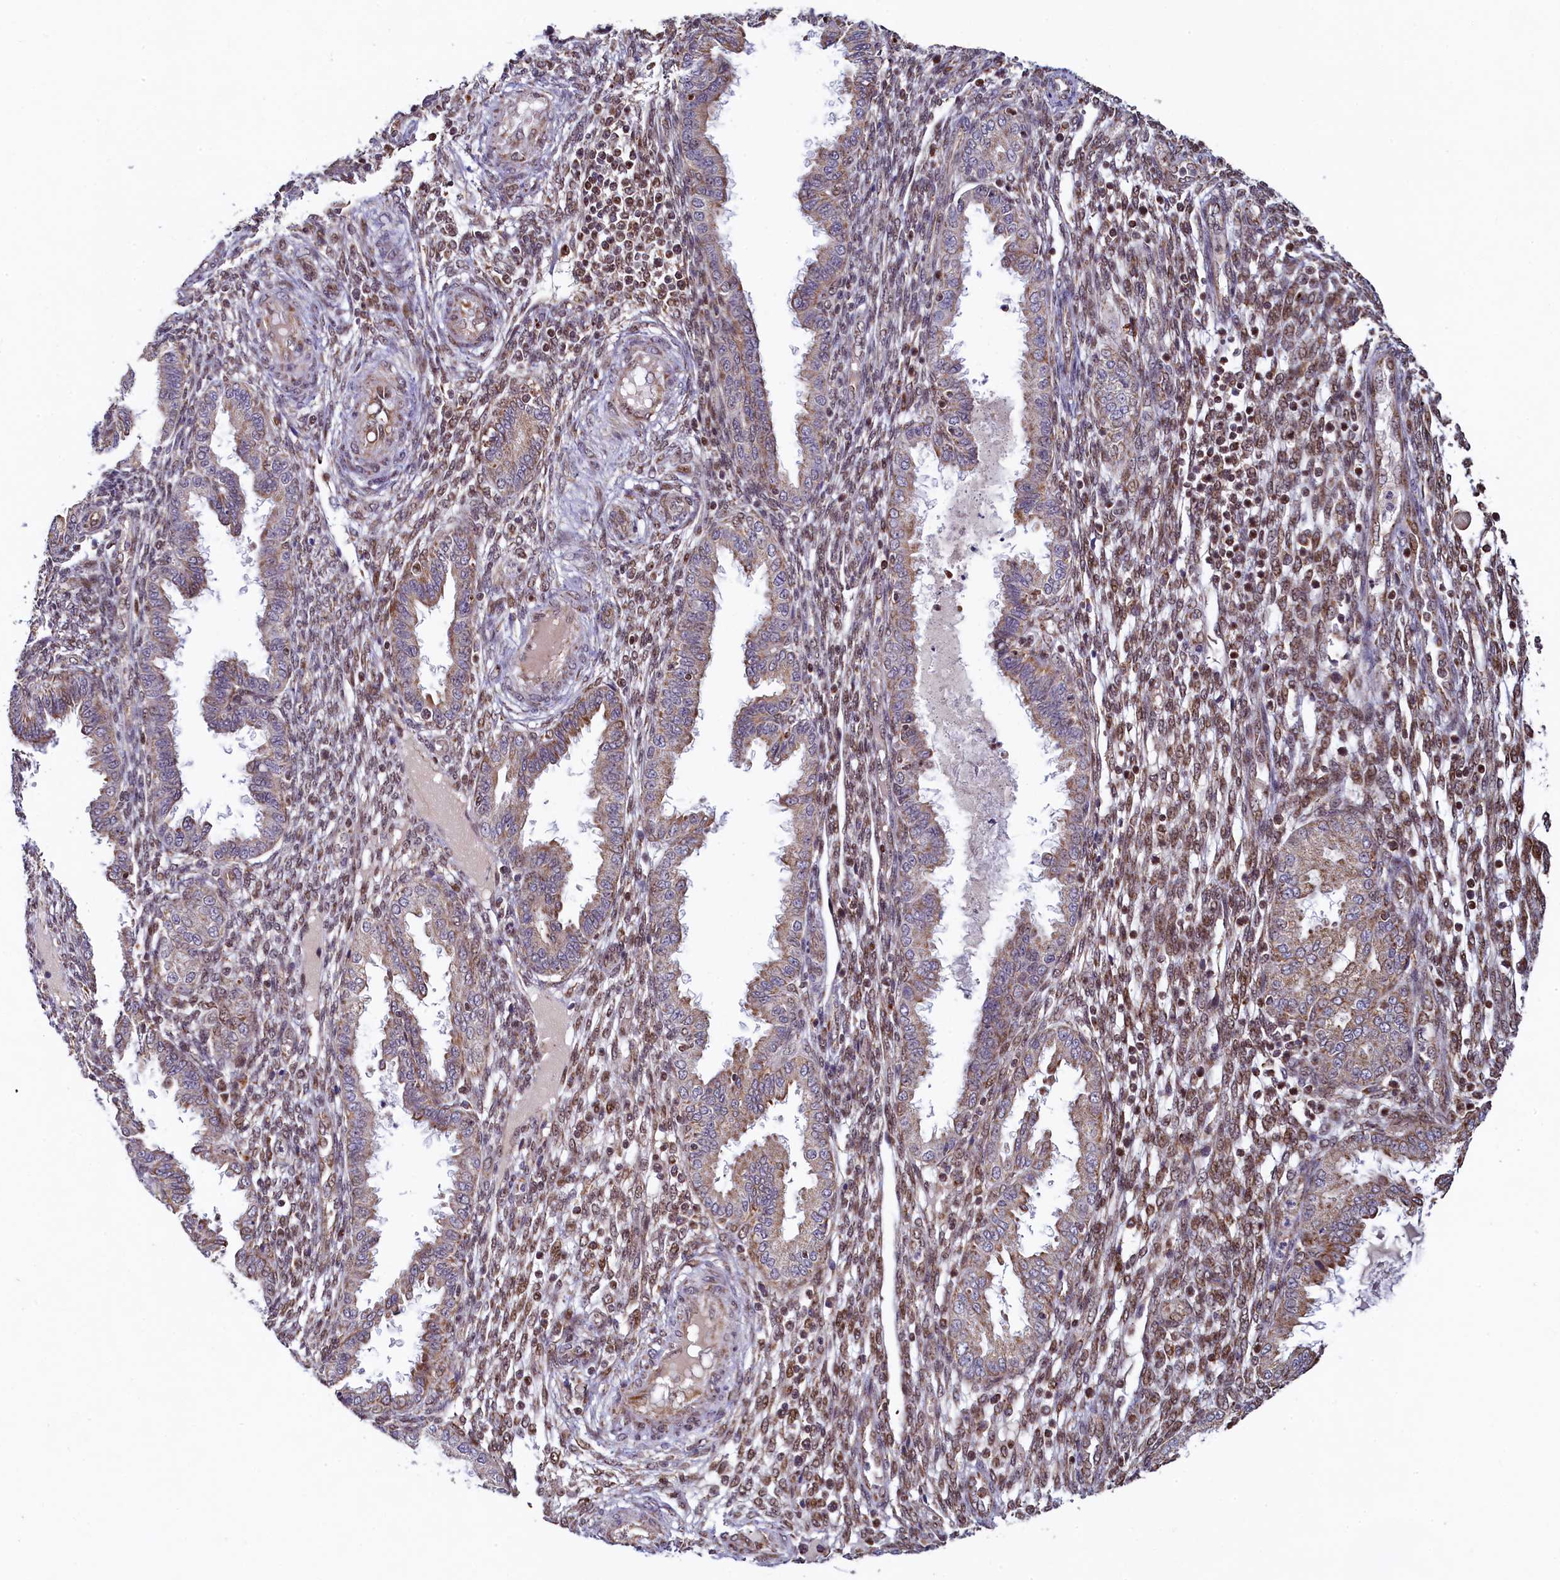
{"staining": {"intensity": "moderate", "quantity": "25%-75%", "location": "cytoplasmic/membranous,nuclear"}, "tissue": "endometrium", "cell_type": "Cells in endometrial stroma", "image_type": "normal", "snomed": [{"axis": "morphology", "description": "Normal tissue, NOS"}, {"axis": "topography", "description": "Endometrium"}], "caption": "A high-resolution micrograph shows immunohistochemistry (IHC) staining of benign endometrium, which displays moderate cytoplasmic/membranous,nuclear positivity in about 25%-75% of cells in endometrial stroma.", "gene": "ZNF577", "patient": {"sex": "female", "age": 33}}